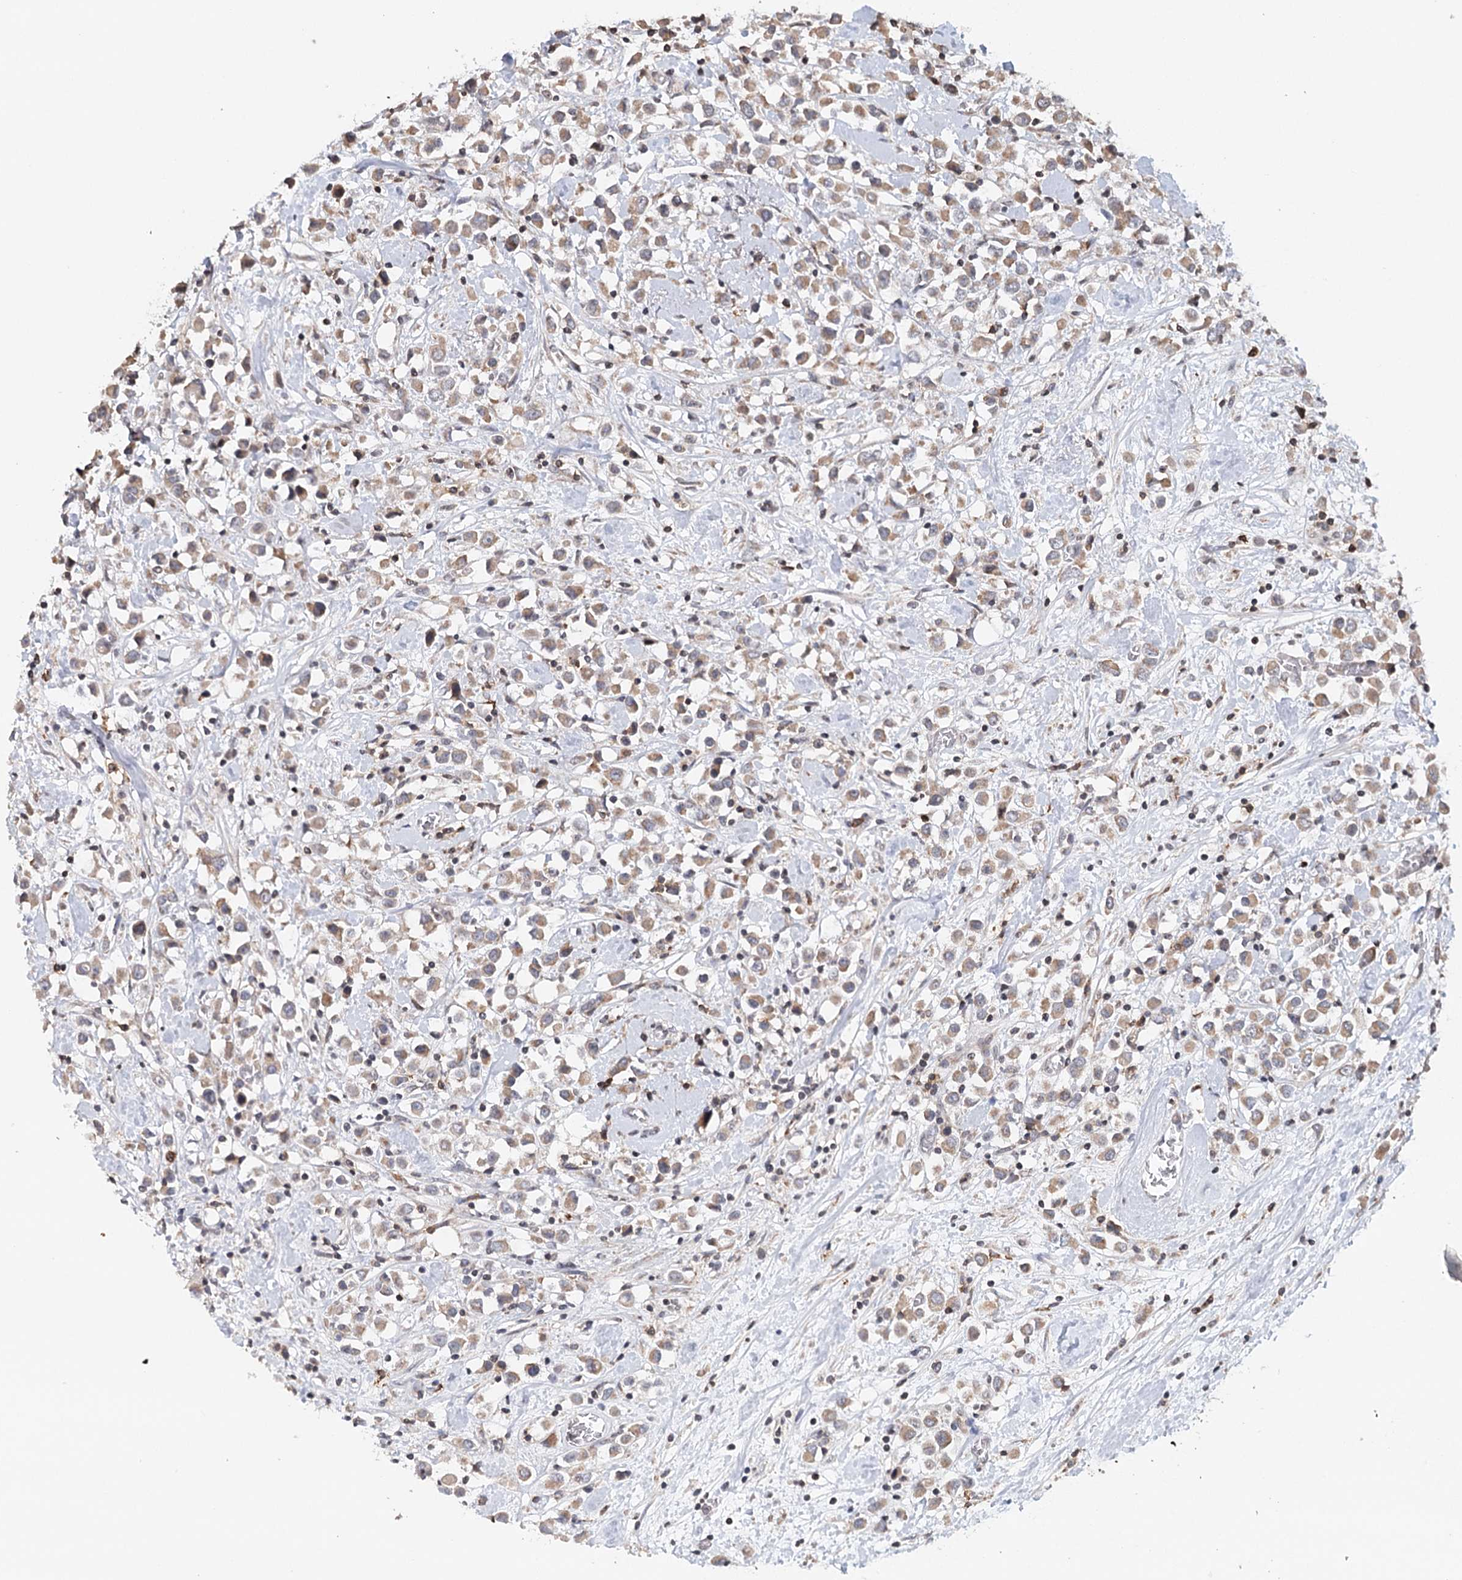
{"staining": {"intensity": "moderate", "quantity": ">75%", "location": "cytoplasmic/membranous"}, "tissue": "breast cancer", "cell_type": "Tumor cells", "image_type": "cancer", "snomed": [{"axis": "morphology", "description": "Duct carcinoma"}, {"axis": "topography", "description": "Breast"}], "caption": "A medium amount of moderate cytoplasmic/membranous expression is seen in approximately >75% of tumor cells in infiltrating ductal carcinoma (breast) tissue.", "gene": "ICOS", "patient": {"sex": "female", "age": 61}}